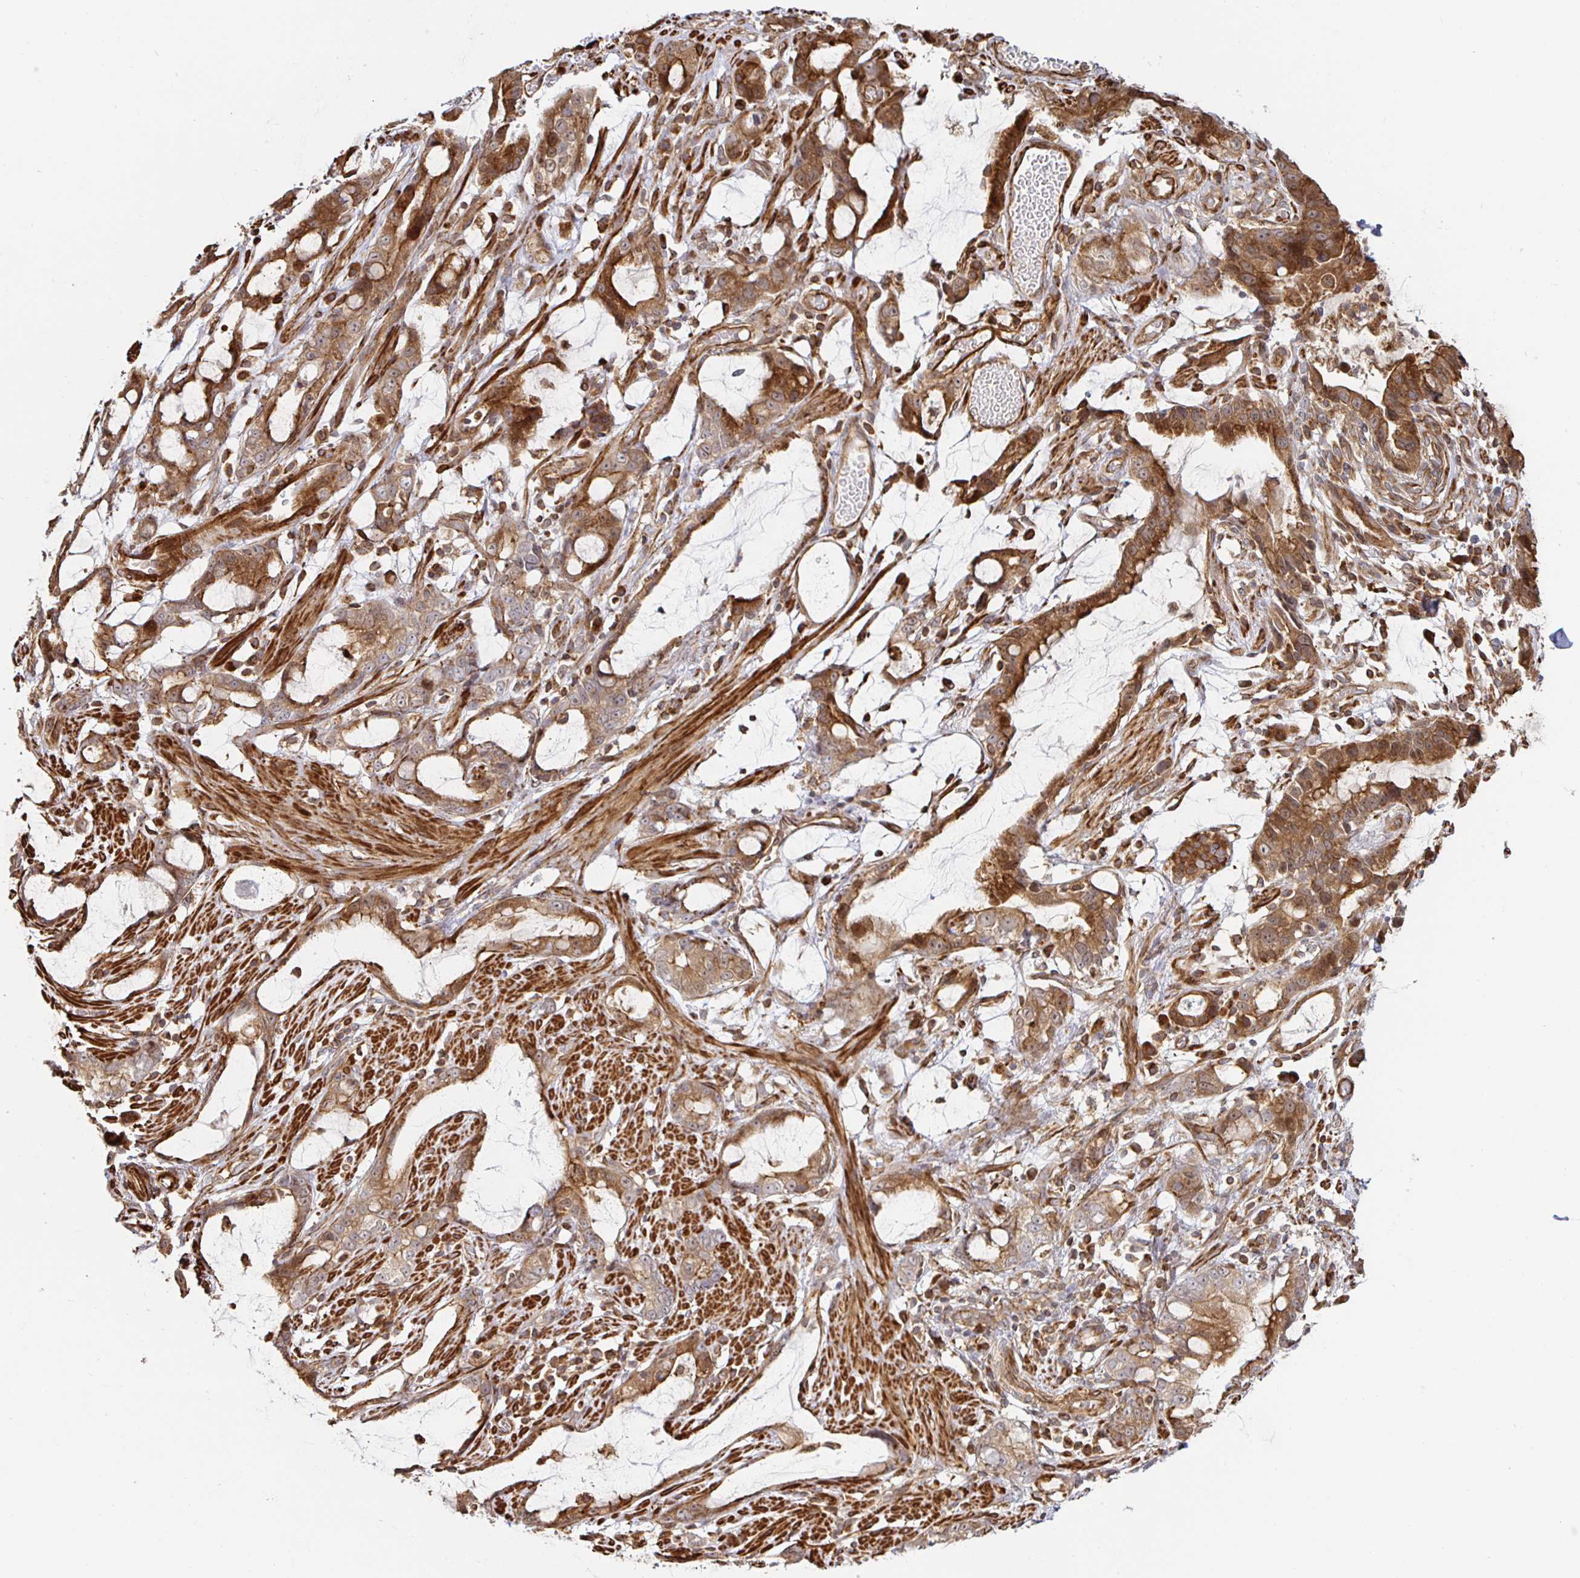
{"staining": {"intensity": "moderate", "quantity": ">75%", "location": "cytoplasmic/membranous"}, "tissue": "stomach cancer", "cell_type": "Tumor cells", "image_type": "cancer", "snomed": [{"axis": "morphology", "description": "Adenocarcinoma, NOS"}, {"axis": "topography", "description": "Stomach"}], "caption": "The histopathology image shows immunohistochemical staining of stomach cancer. There is moderate cytoplasmic/membranous expression is seen in approximately >75% of tumor cells. Using DAB (3,3'-diaminobenzidine) (brown) and hematoxylin (blue) stains, captured at high magnification using brightfield microscopy.", "gene": "STRAP", "patient": {"sex": "male", "age": 55}}